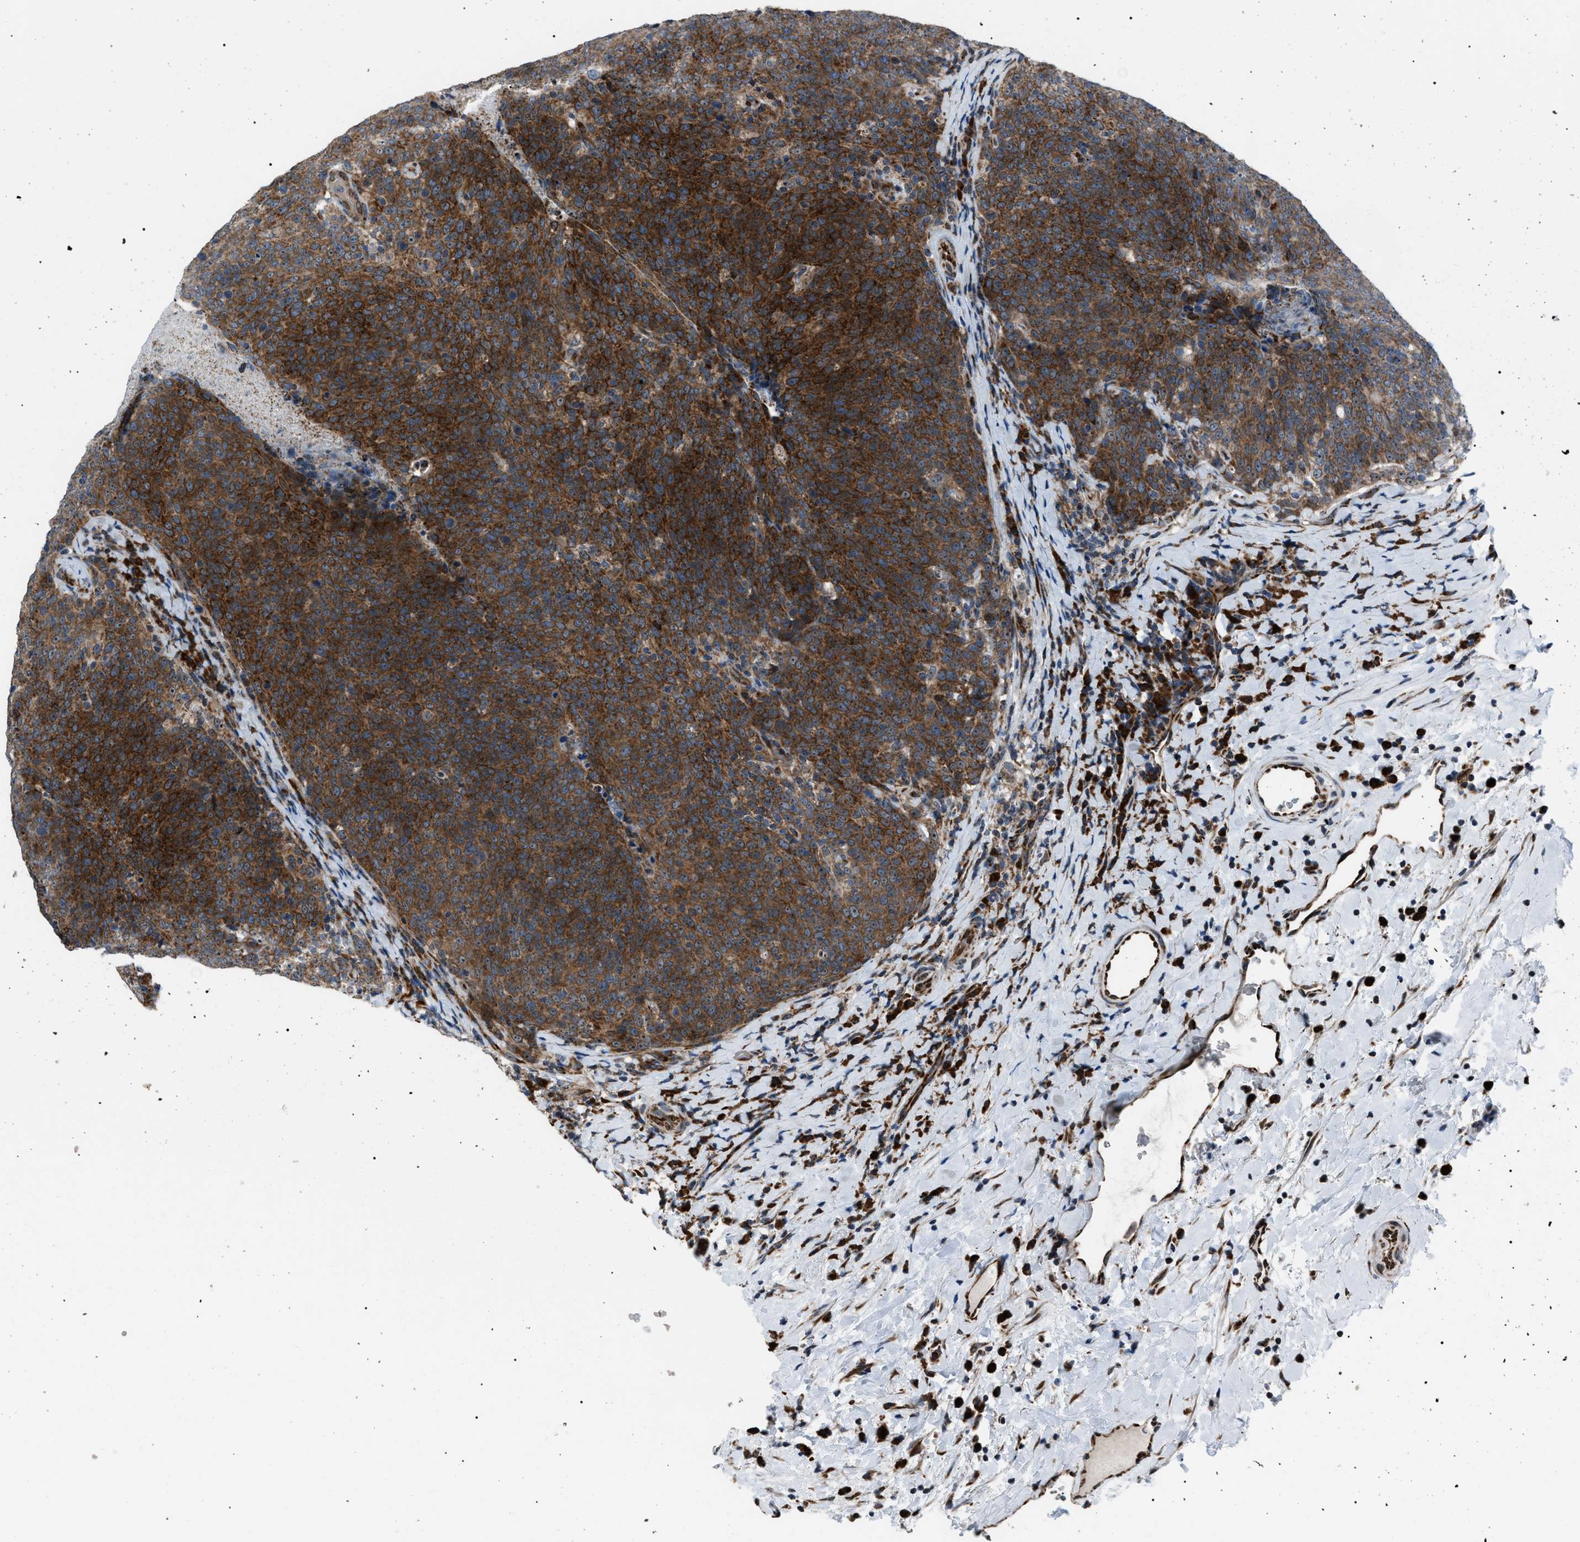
{"staining": {"intensity": "strong", "quantity": ">75%", "location": "cytoplasmic/membranous"}, "tissue": "head and neck cancer", "cell_type": "Tumor cells", "image_type": "cancer", "snomed": [{"axis": "morphology", "description": "Squamous cell carcinoma, NOS"}, {"axis": "morphology", "description": "Squamous cell carcinoma, metastatic, NOS"}, {"axis": "topography", "description": "Lymph node"}, {"axis": "topography", "description": "Head-Neck"}], "caption": "The histopathology image displays staining of squamous cell carcinoma (head and neck), revealing strong cytoplasmic/membranous protein expression (brown color) within tumor cells. Nuclei are stained in blue.", "gene": "AGO2", "patient": {"sex": "male", "age": 62}}